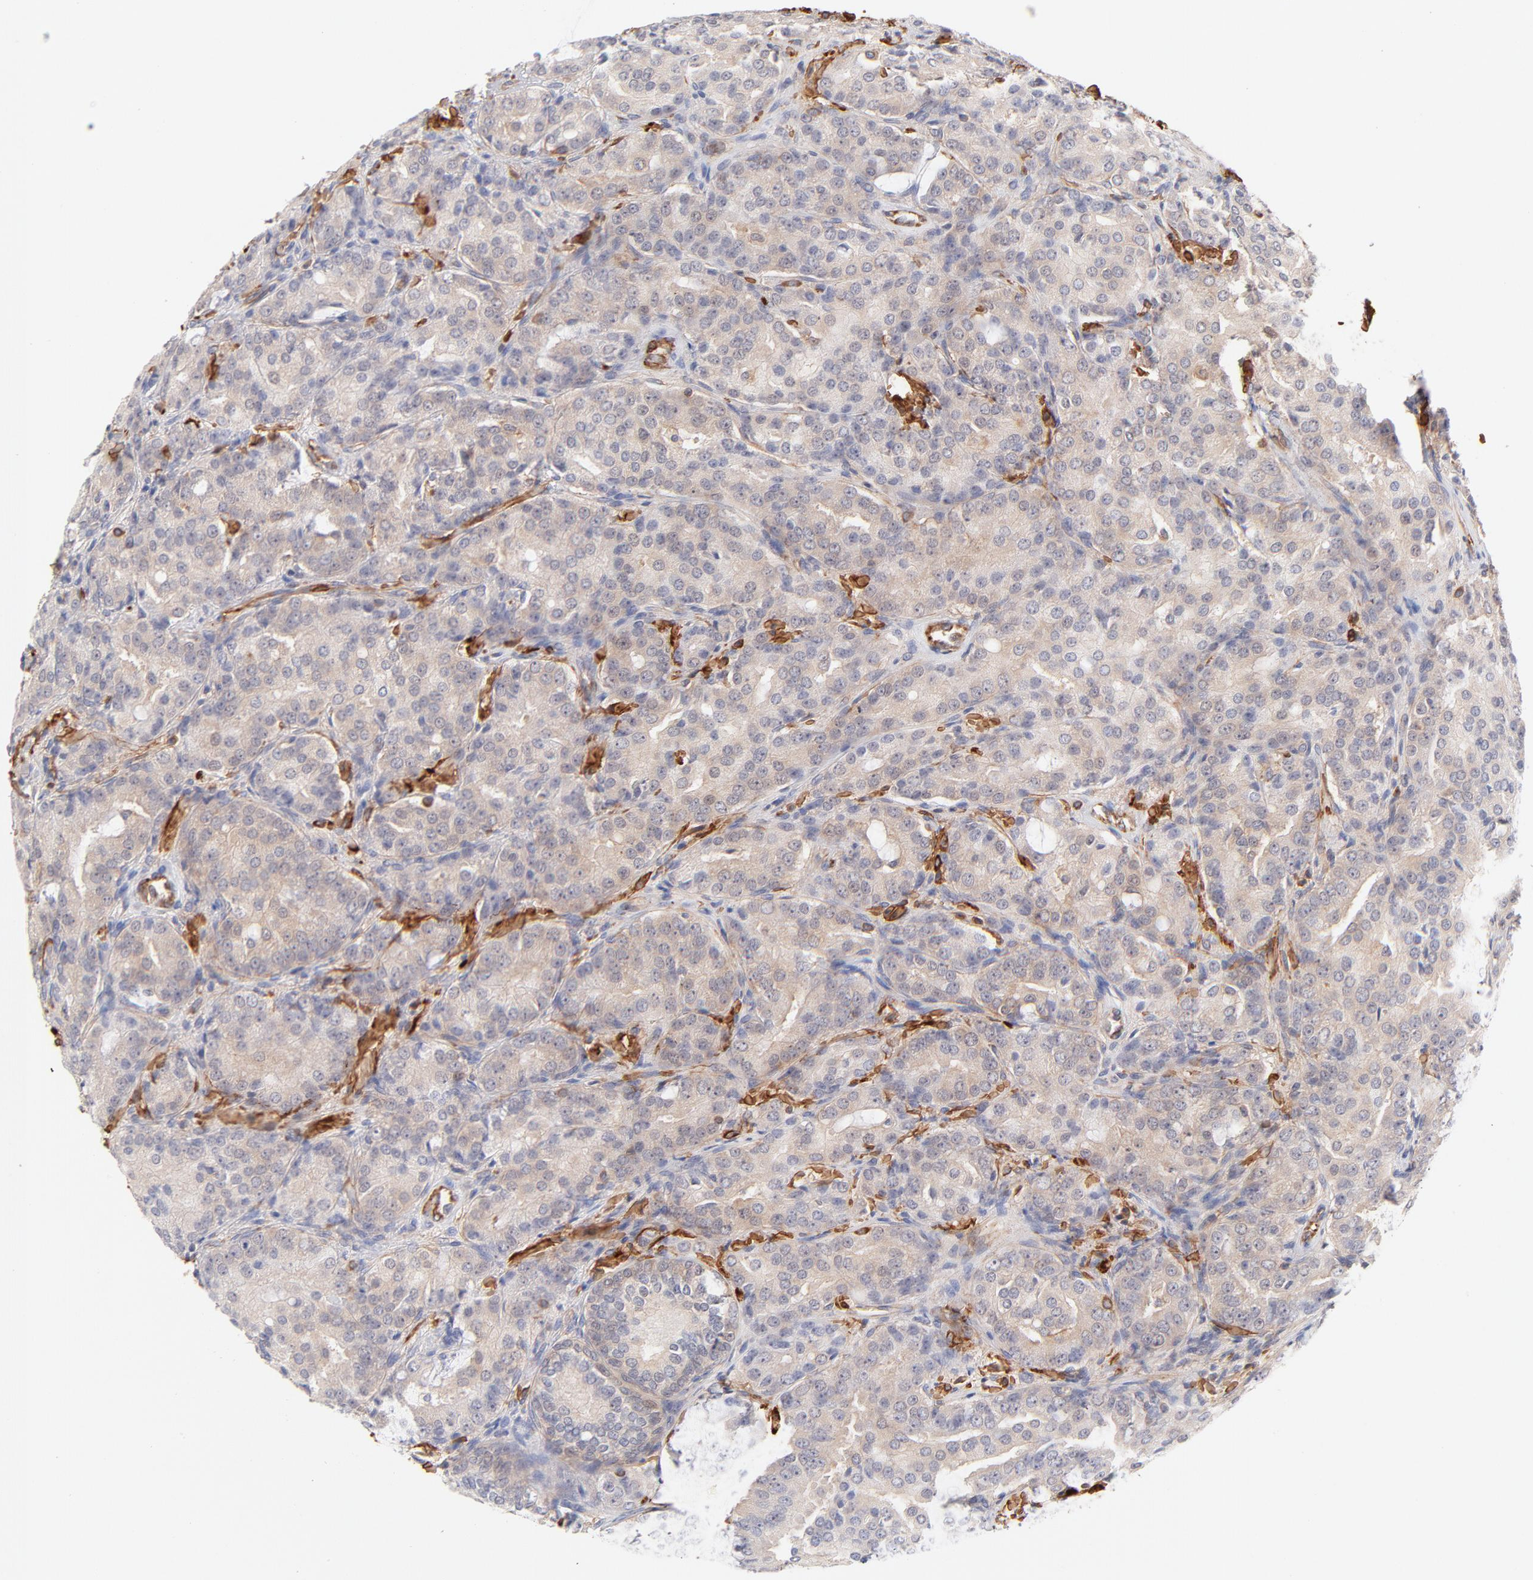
{"staining": {"intensity": "weak", "quantity": ">75%", "location": "cytoplasmic/membranous"}, "tissue": "prostate cancer", "cell_type": "Tumor cells", "image_type": "cancer", "snomed": [{"axis": "morphology", "description": "Adenocarcinoma, High grade"}, {"axis": "topography", "description": "Prostate"}], "caption": "High-magnification brightfield microscopy of prostate cancer stained with DAB (3,3'-diaminobenzidine) (brown) and counterstained with hematoxylin (blue). tumor cells exhibit weak cytoplasmic/membranous staining is identified in about>75% of cells.", "gene": "LDLRAP1", "patient": {"sex": "male", "age": 72}}